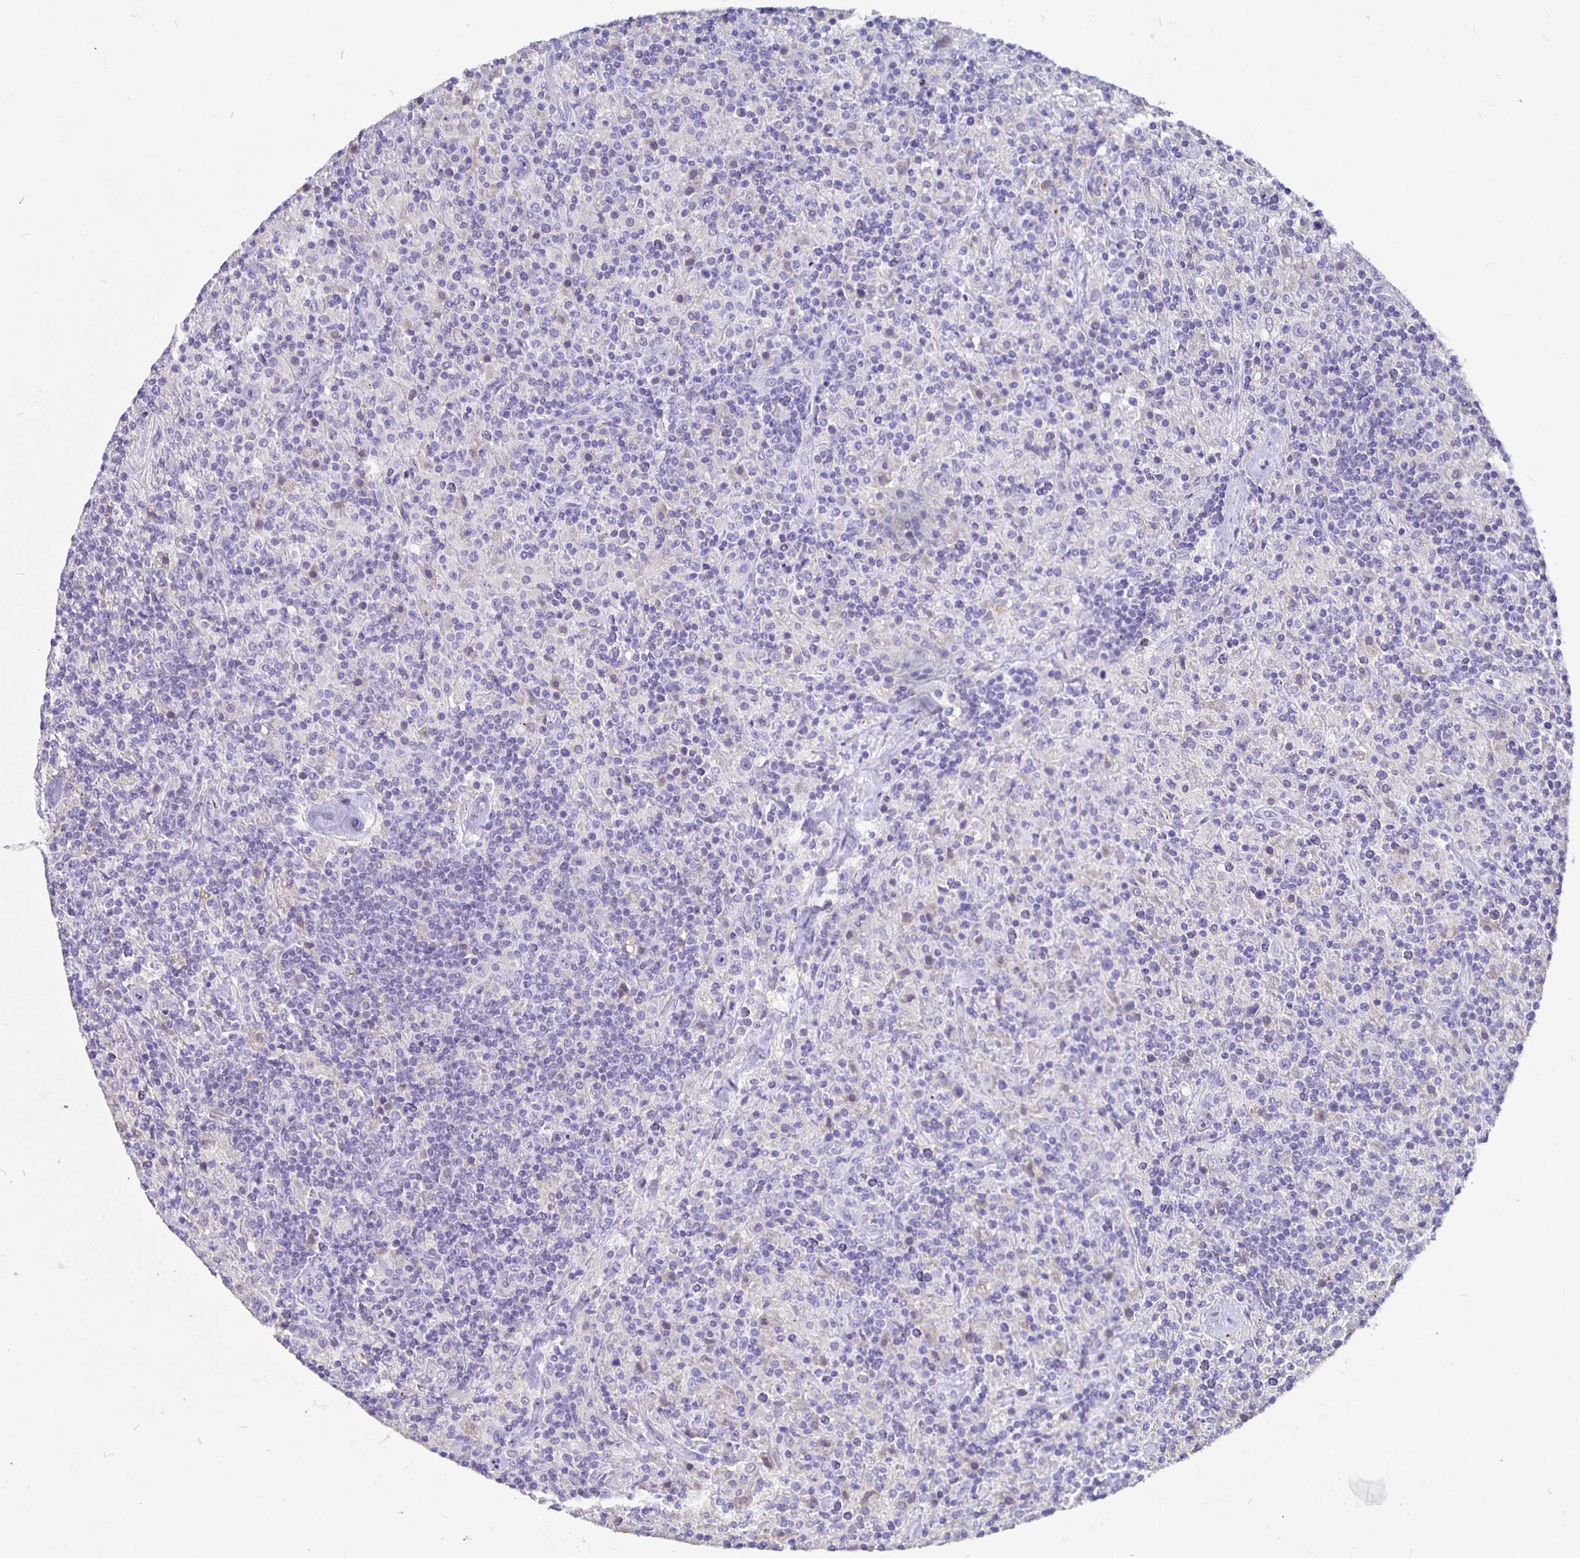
{"staining": {"intensity": "negative", "quantity": "none", "location": "none"}, "tissue": "lymphoma", "cell_type": "Tumor cells", "image_type": "cancer", "snomed": [{"axis": "morphology", "description": "Hodgkin's disease, NOS"}, {"axis": "topography", "description": "Lymph node"}], "caption": "Tumor cells are negative for protein expression in human lymphoma. (DAB (3,3'-diaminobenzidine) immunohistochemistry (IHC) with hematoxylin counter stain).", "gene": "GPX4", "patient": {"sex": "male", "age": 70}}